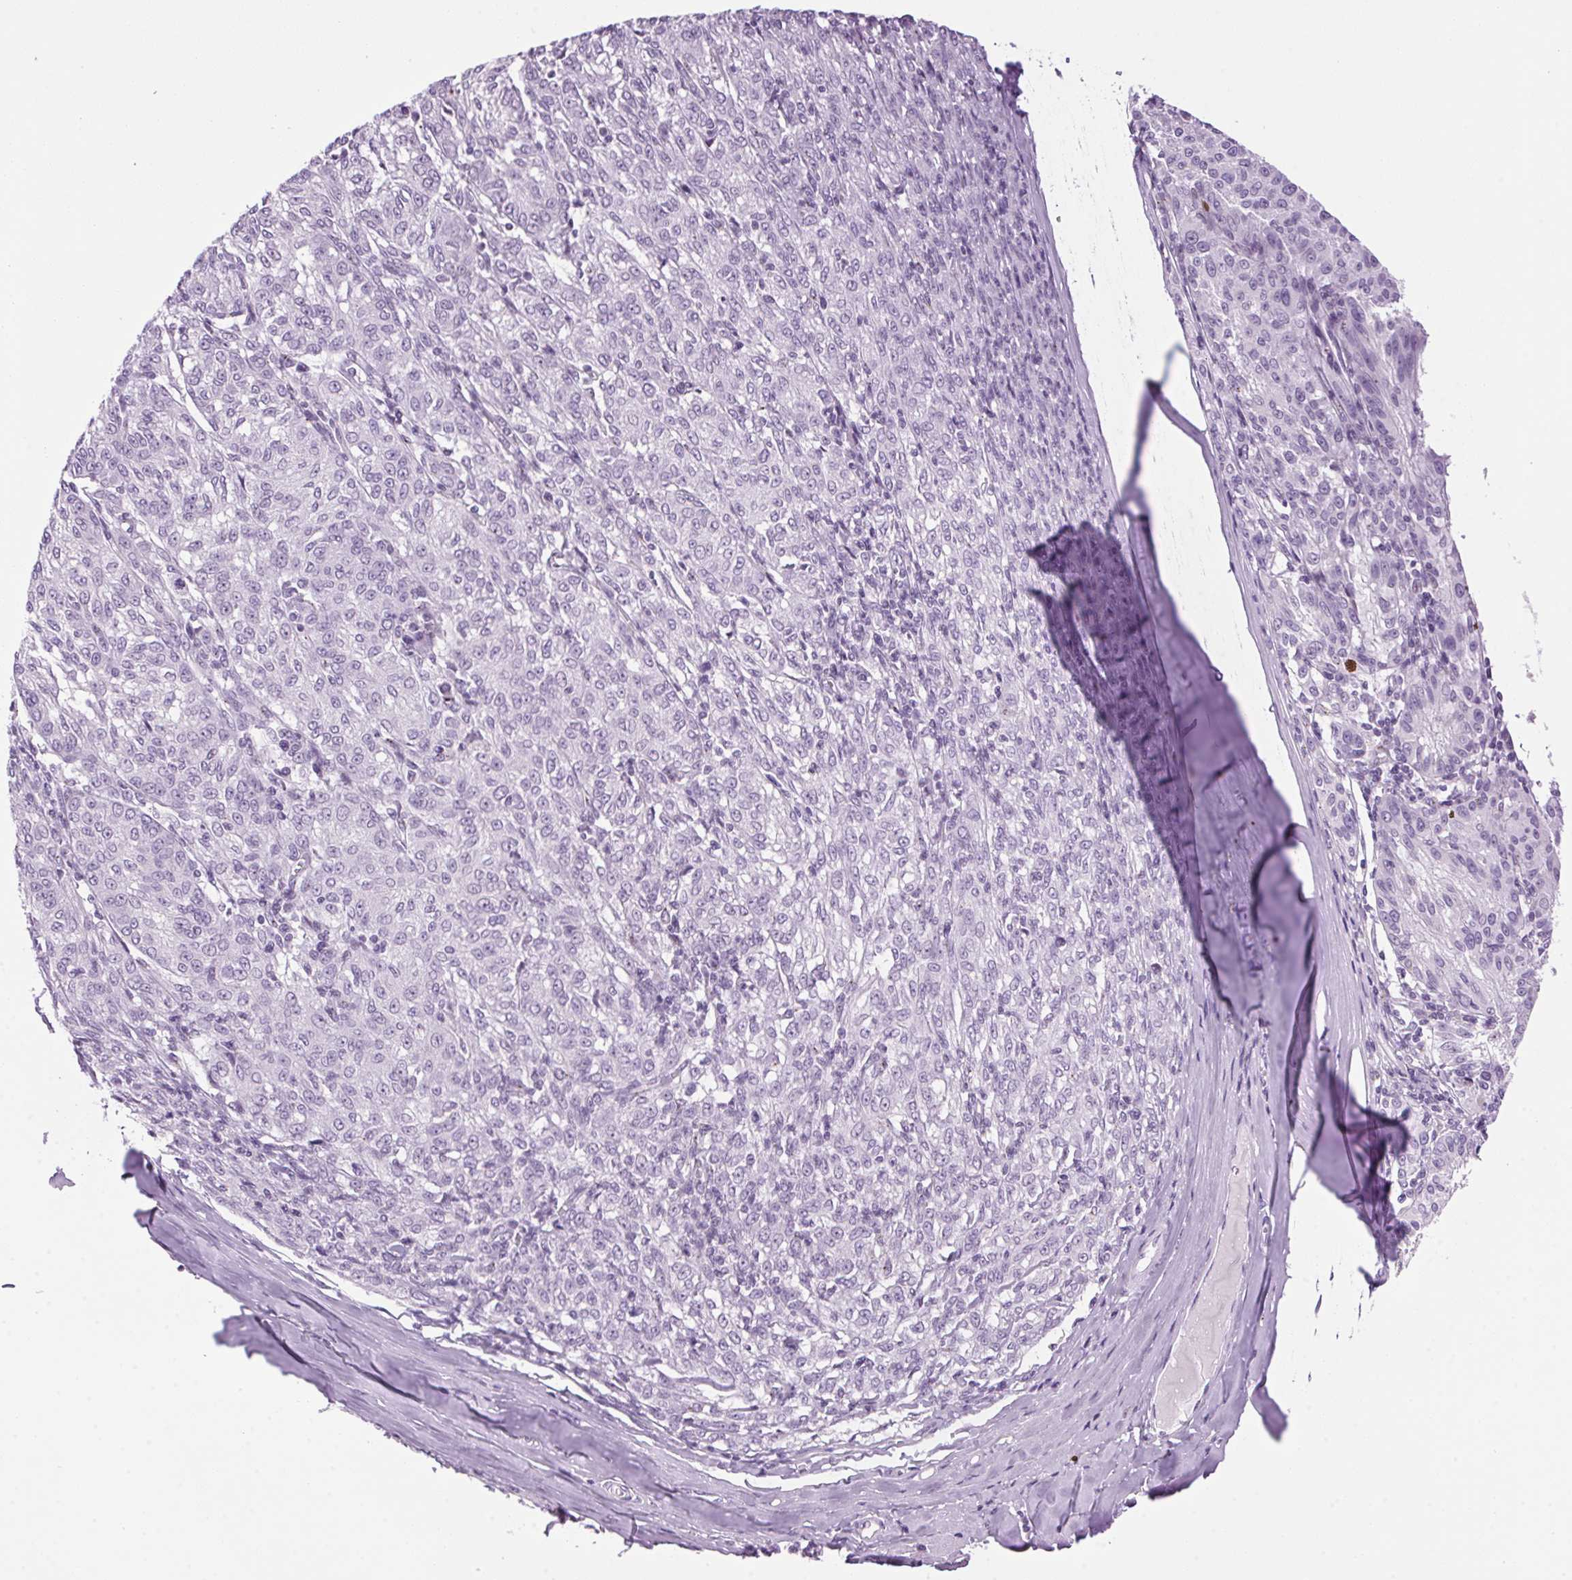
{"staining": {"intensity": "negative", "quantity": "none", "location": "none"}, "tissue": "melanoma", "cell_type": "Tumor cells", "image_type": "cancer", "snomed": [{"axis": "morphology", "description": "Malignant melanoma, NOS"}, {"axis": "topography", "description": "Skin"}], "caption": "This is an immunohistochemistry (IHC) histopathology image of malignant melanoma. There is no positivity in tumor cells.", "gene": "TMEM88B", "patient": {"sex": "female", "age": 72}}